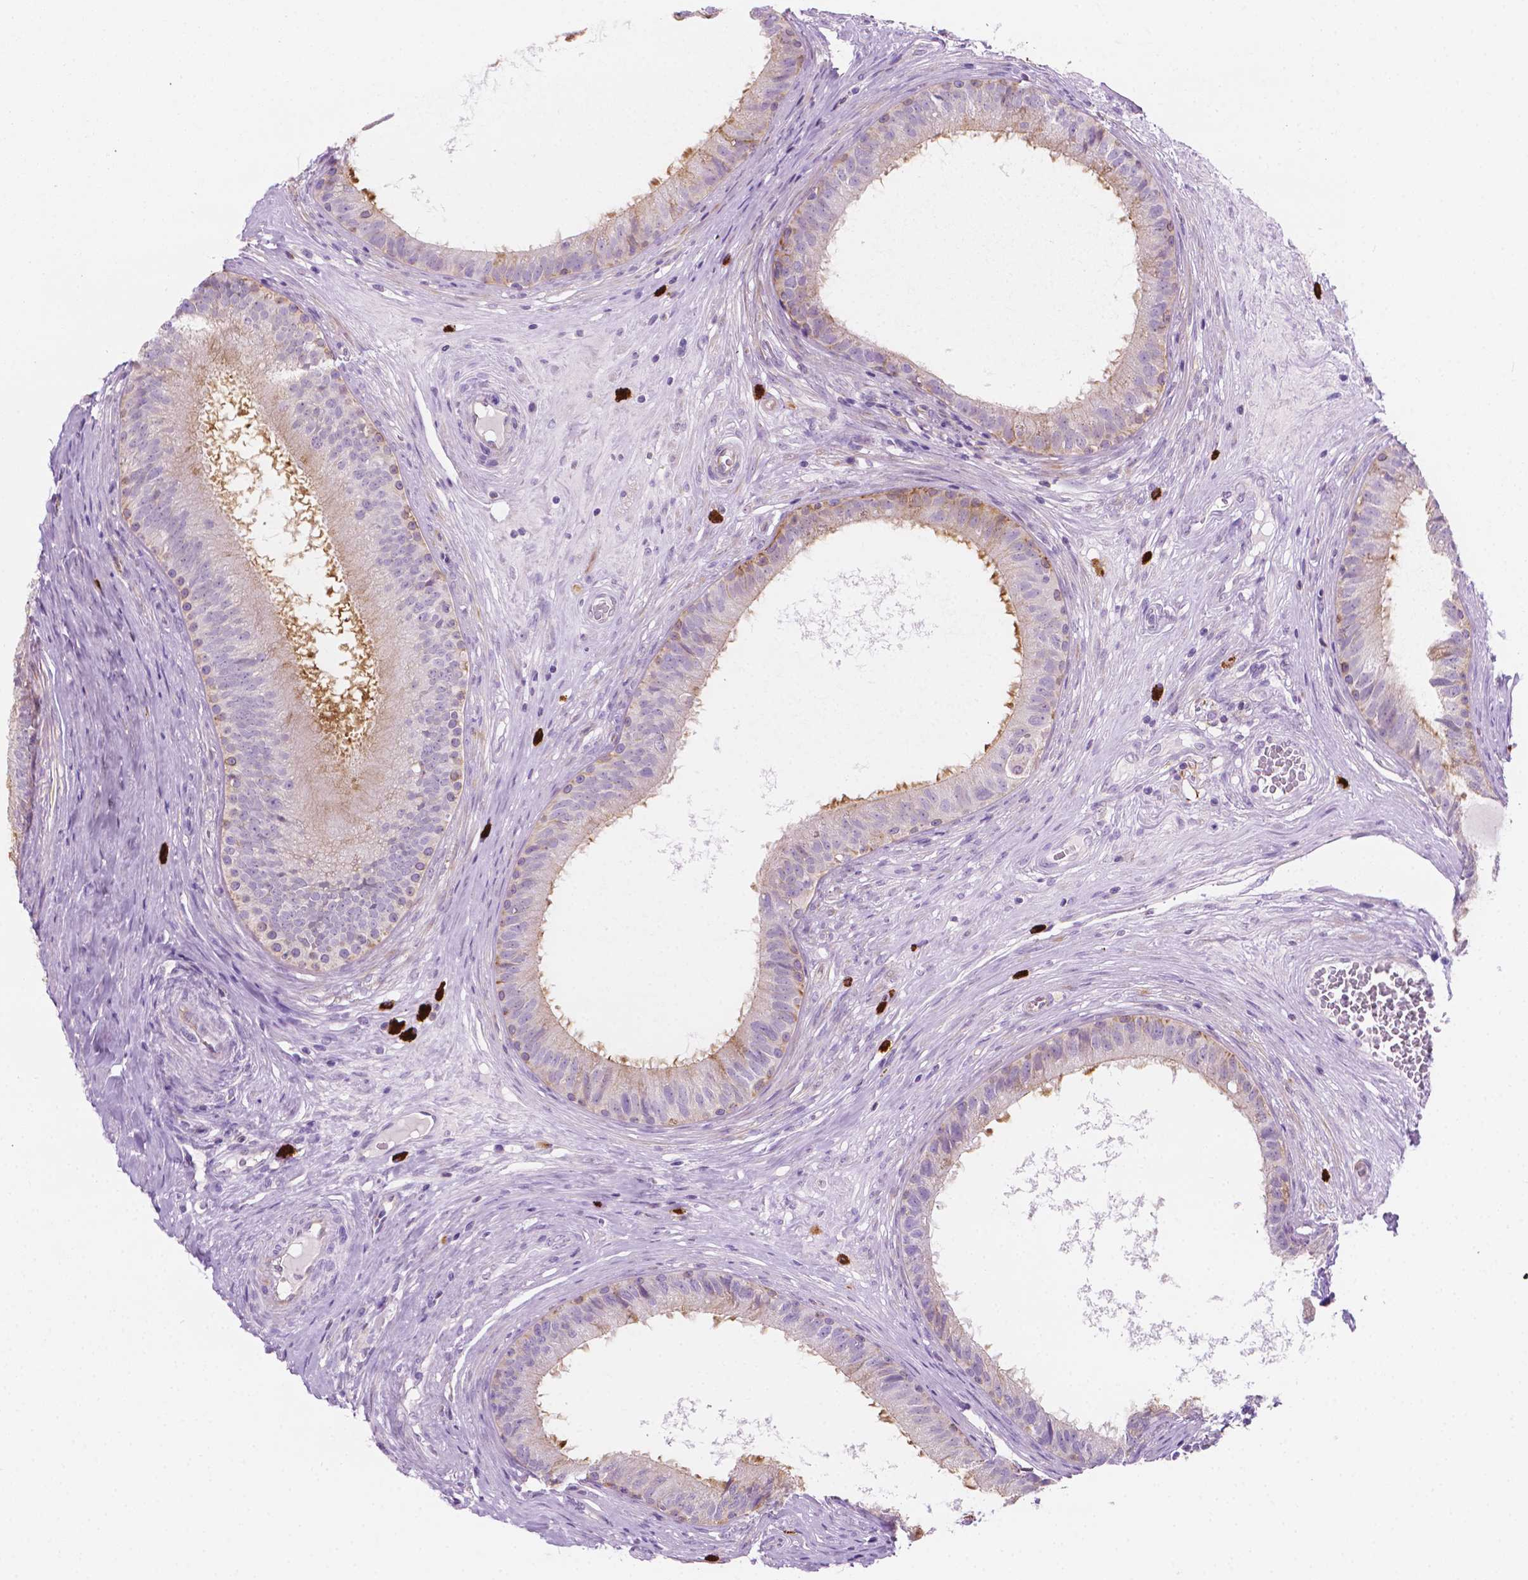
{"staining": {"intensity": "moderate", "quantity": "25%-75%", "location": "cytoplasmic/membranous"}, "tissue": "epididymis", "cell_type": "Glandular cells", "image_type": "normal", "snomed": [{"axis": "morphology", "description": "Normal tissue, NOS"}, {"axis": "topography", "description": "Epididymis"}], "caption": "Immunohistochemical staining of benign epididymis displays 25%-75% levels of moderate cytoplasmic/membranous protein staining in about 25%-75% of glandular cells.", "gene": "EPPK1", "patient": {"sex": "male", "age": 59}}